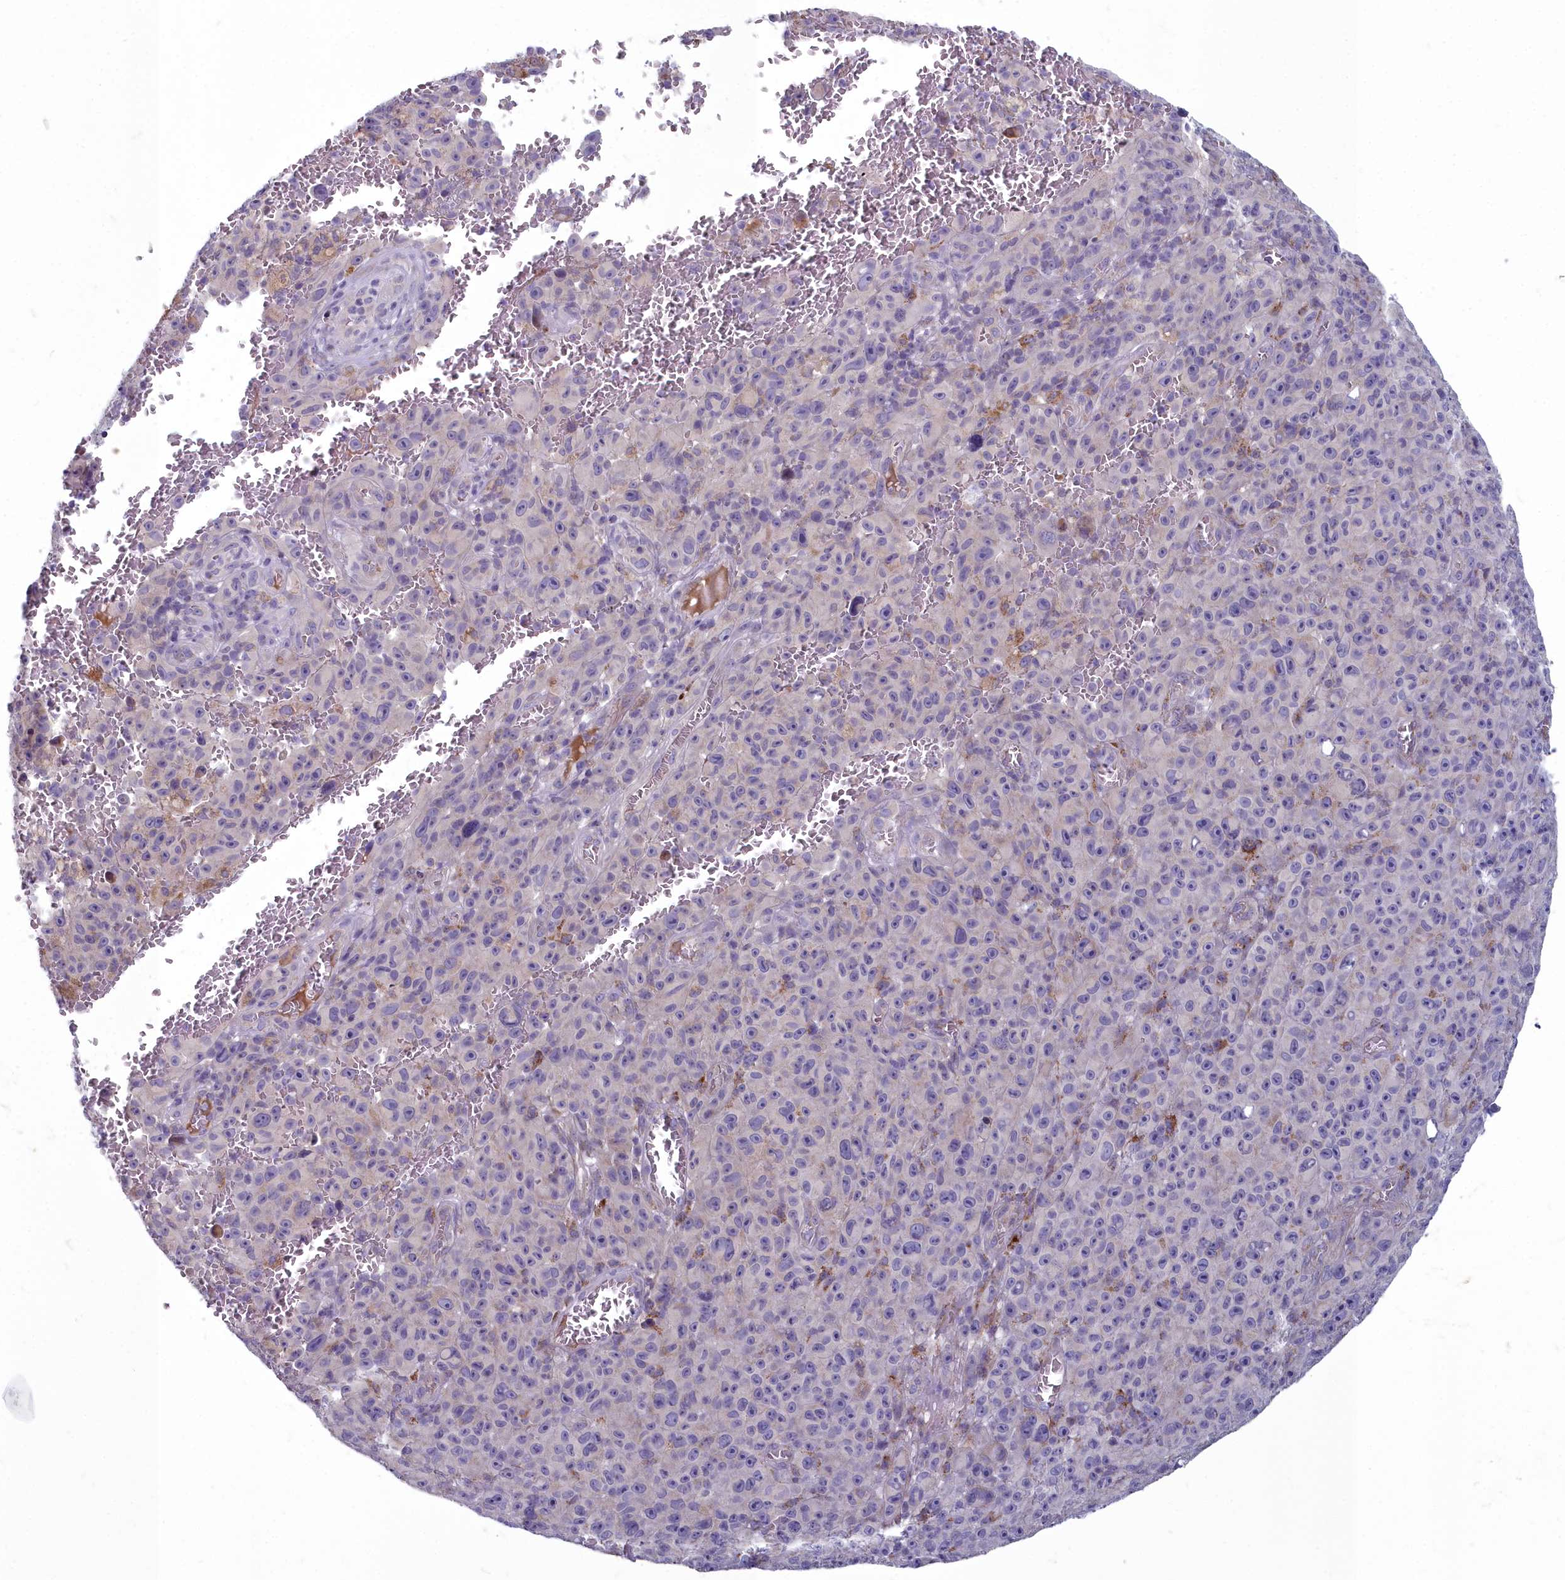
{"staining": {"intensity": "negative", "quantity": "none", "location": "none"}, "tissue": "melanoma", "cell_type": "Tumor cells", "image_type": "cancer", "snomed": [{"axis": "morphology", "description": "Malignant melanoma, NOS"}, {"axis": "topography", "description": "Skin"}], "caption": "Human malignant melanoma stained for a protein using IHC shows no staining in tumor cells.", "gene": "INSYN2A", "patient": {"sex": "female", "age": 82}}